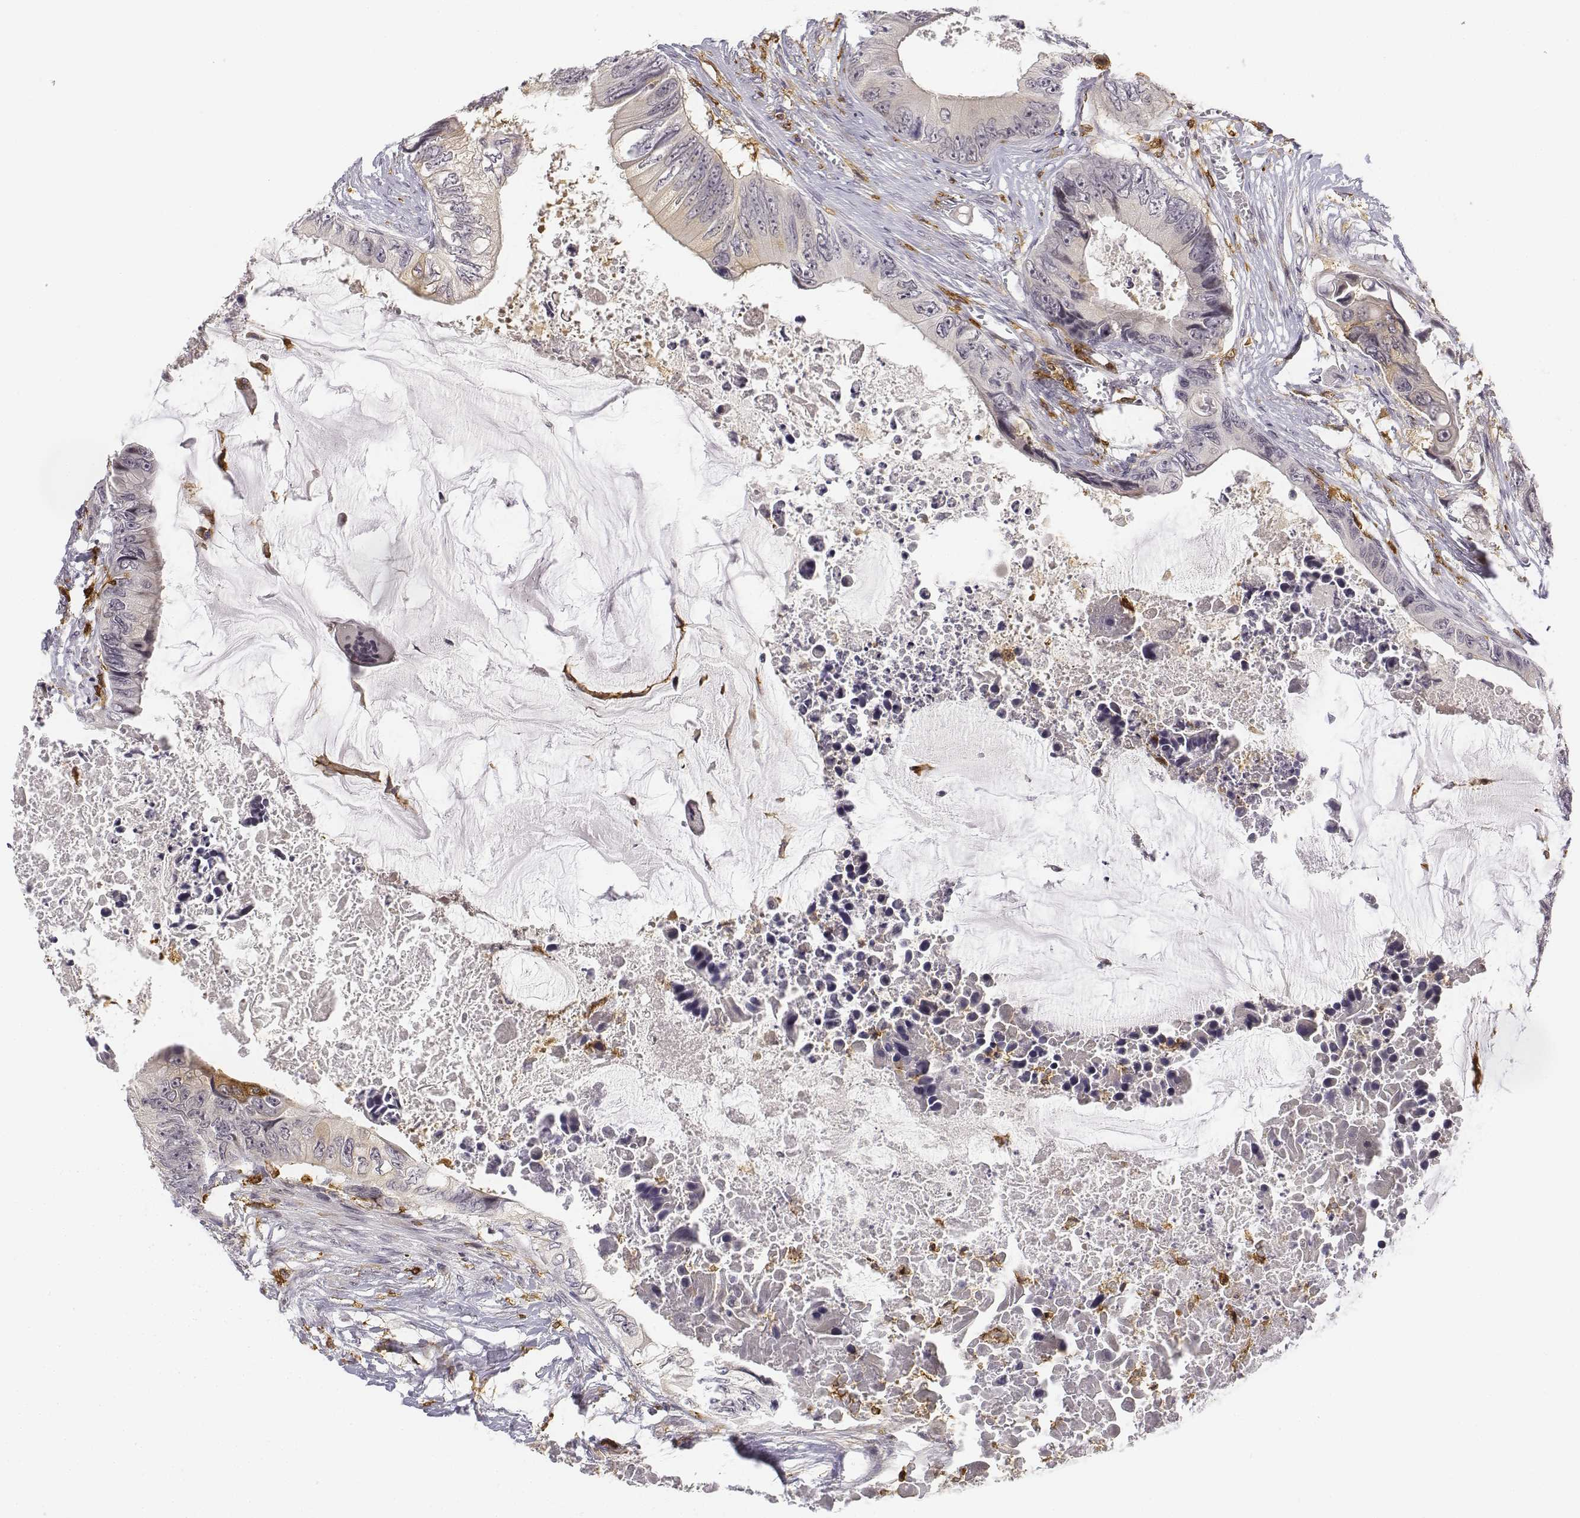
{"staining": {"intensity": "negative", "quantity": "none", "location": "none"}, "tissue": "colorectal cancer", "cell_type": "Tumor cells", "image_type": "cancer", "snomed": [{"axis": "morphology", "description": "Adenocarcinoma, NOS"}, {"axis": "topography", "description": "Rectum"}], "caption": "Colorectal cancer (adenocarcinoma) stained for a protein using immunohistochemistry (IHC) displays no staining tumor cells.", "gene": "CD14", "patient": {"sex": "male", "age": 63}}